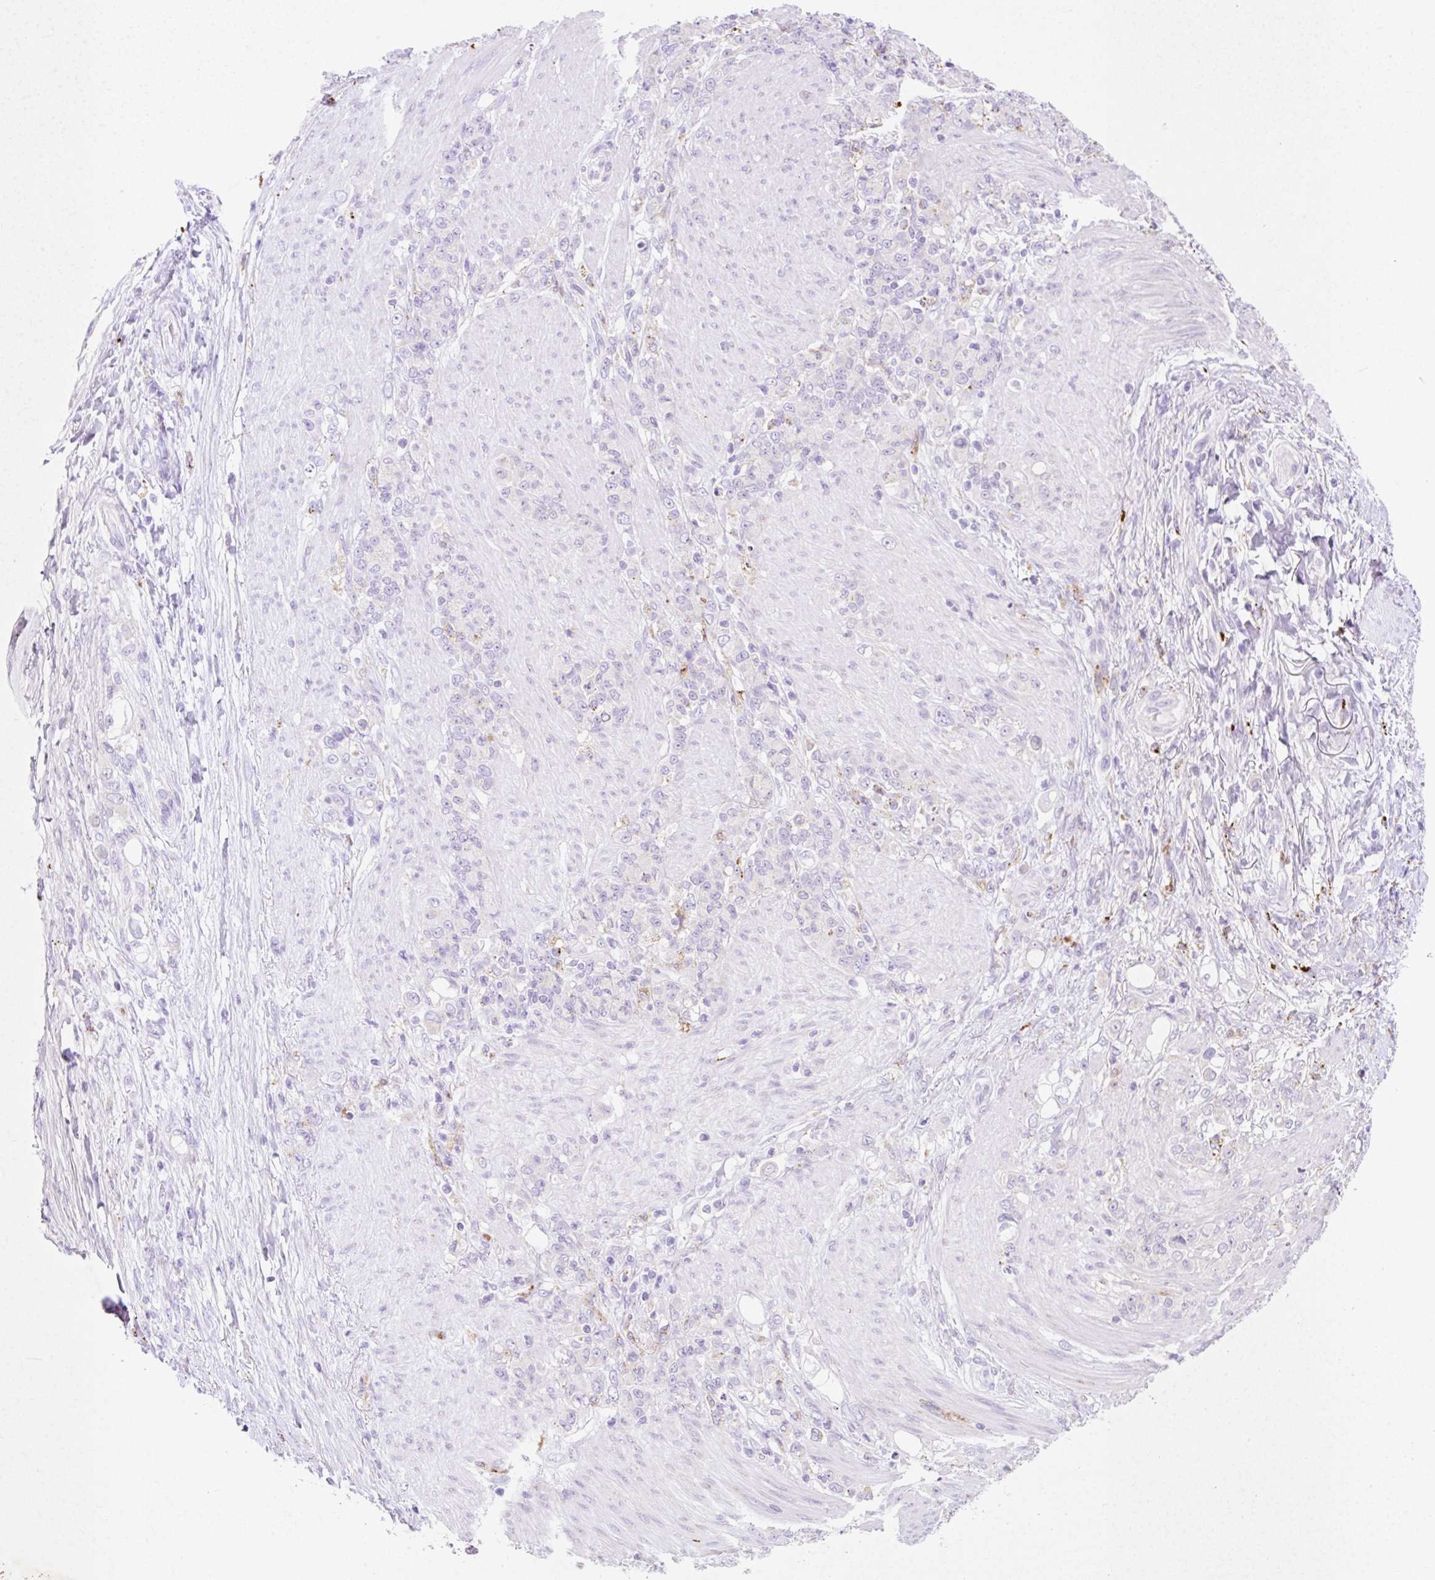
{"staining": {"intensity": "negative", "quantity": "none", "location": "none"}, "tissue": "stomach cancer", "cell_type": "Tumor cells", "image_type": "cancer", "snomed": [{"axis": "morphology", "description": "Adenocarcinoma, NOS"}, {"axis": "topography", "description": "Stomach"}], "caption": "This is an IHC micrograph of human adenocarcinoma (stomach). There is no staining in tumor cells.", "gene": "HEXA", "patient": {"sex": "female", "age": 79}}